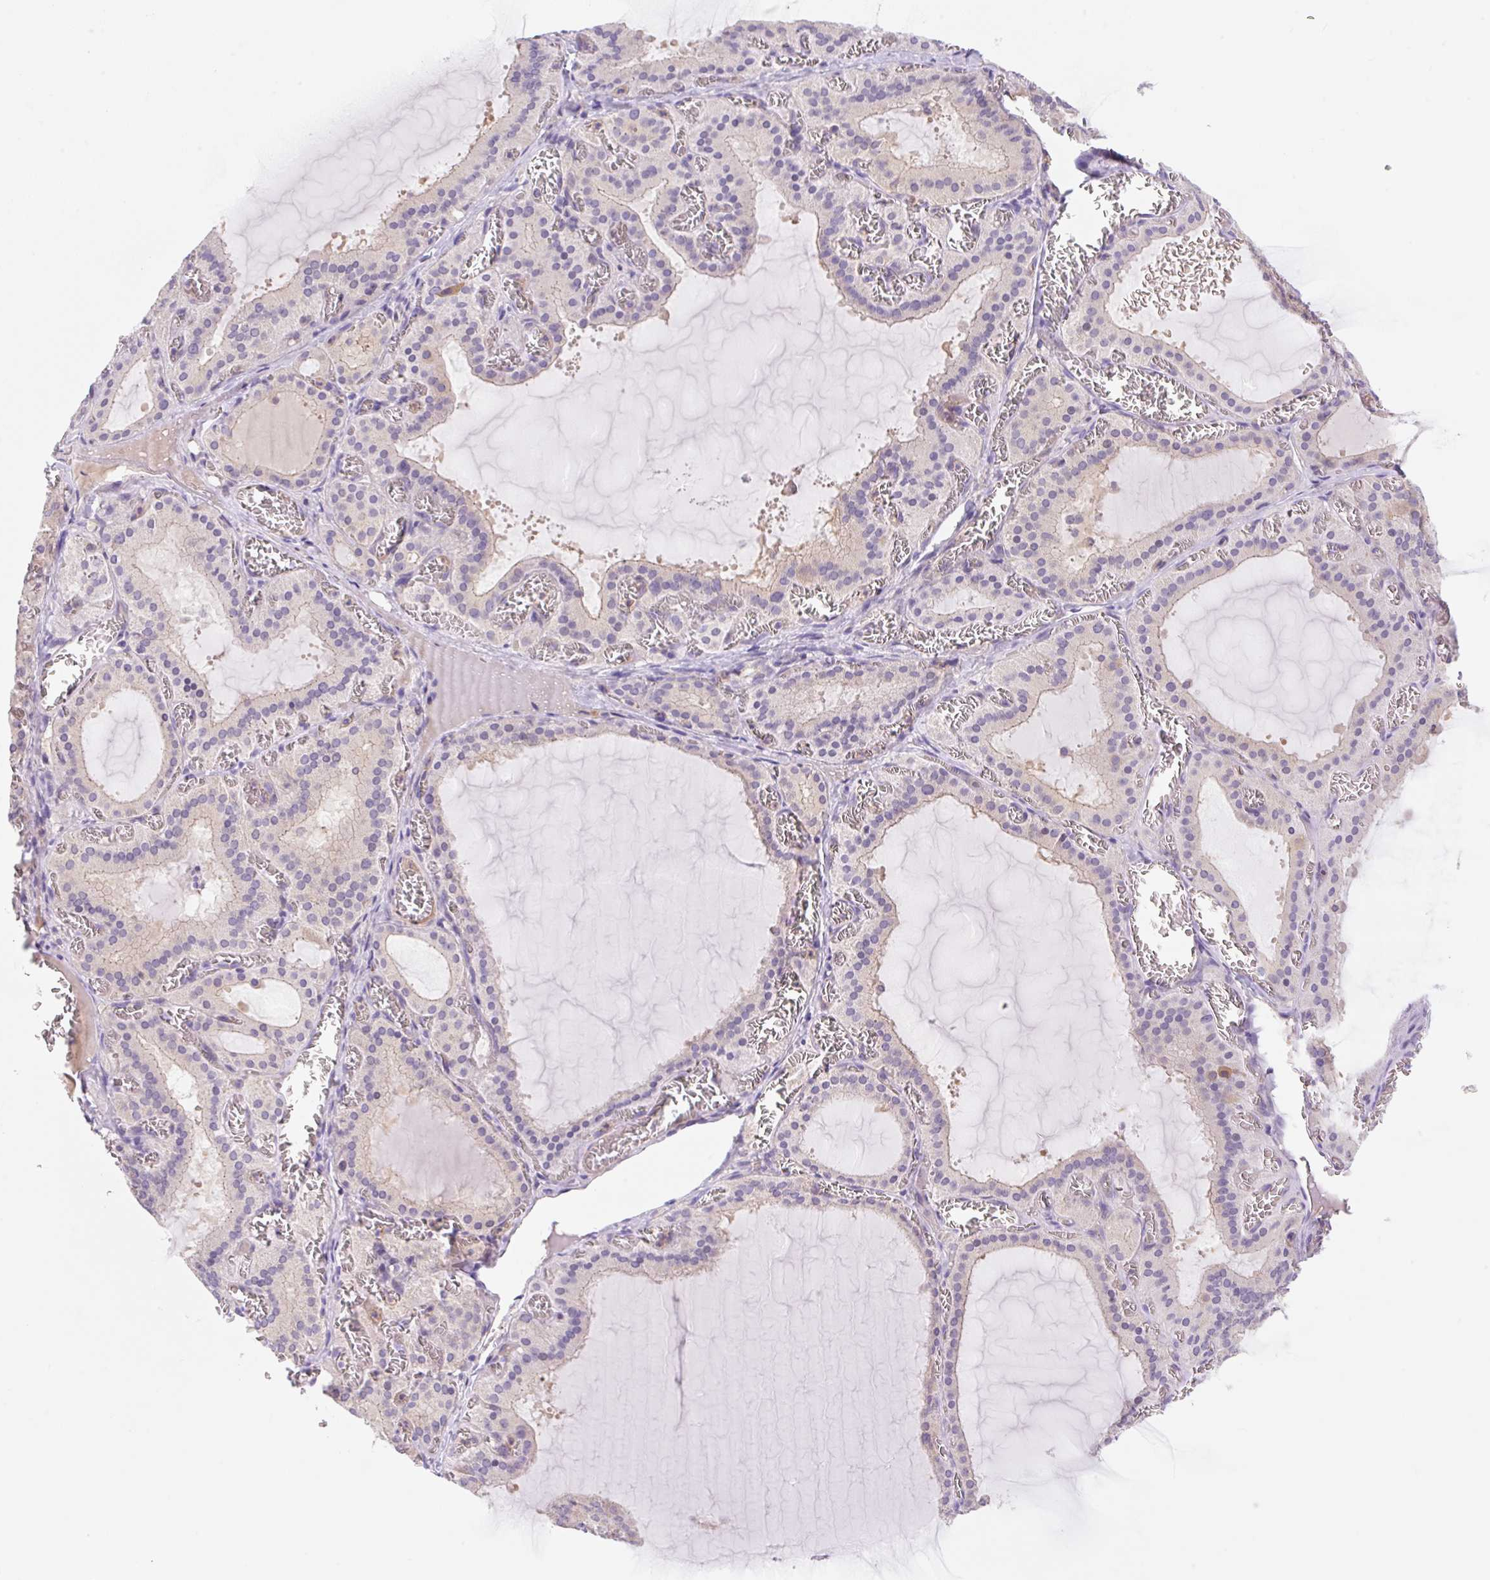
{"staining": {"intensity": "weak", "quantity": "25%-75%", "location": "cytoplasmic/membranous"}, "tissue": "thyroid gland", "cell_type": "Glandular cells", "image_type": "normal", "snomed": [{"axis": "morphology", "description": "Normal tissue, NOS"}, {"axis": "topography", "description": "Thyroid gland"}], "caption": "DAB immunohistochemical staining of unremarkable thyroid gland reveals weak cytoplasmic/membranous protein staining in approximately 25%-75% of glandular cells. The staining is performed using DAB (3,3'-diaminobenzidine) brown chromogen to label protein expression. The nuclei are counter-stained blue using hematoxylin.", "gene": "DENND5A", "patient": {"sex": "female", "age": 30}}